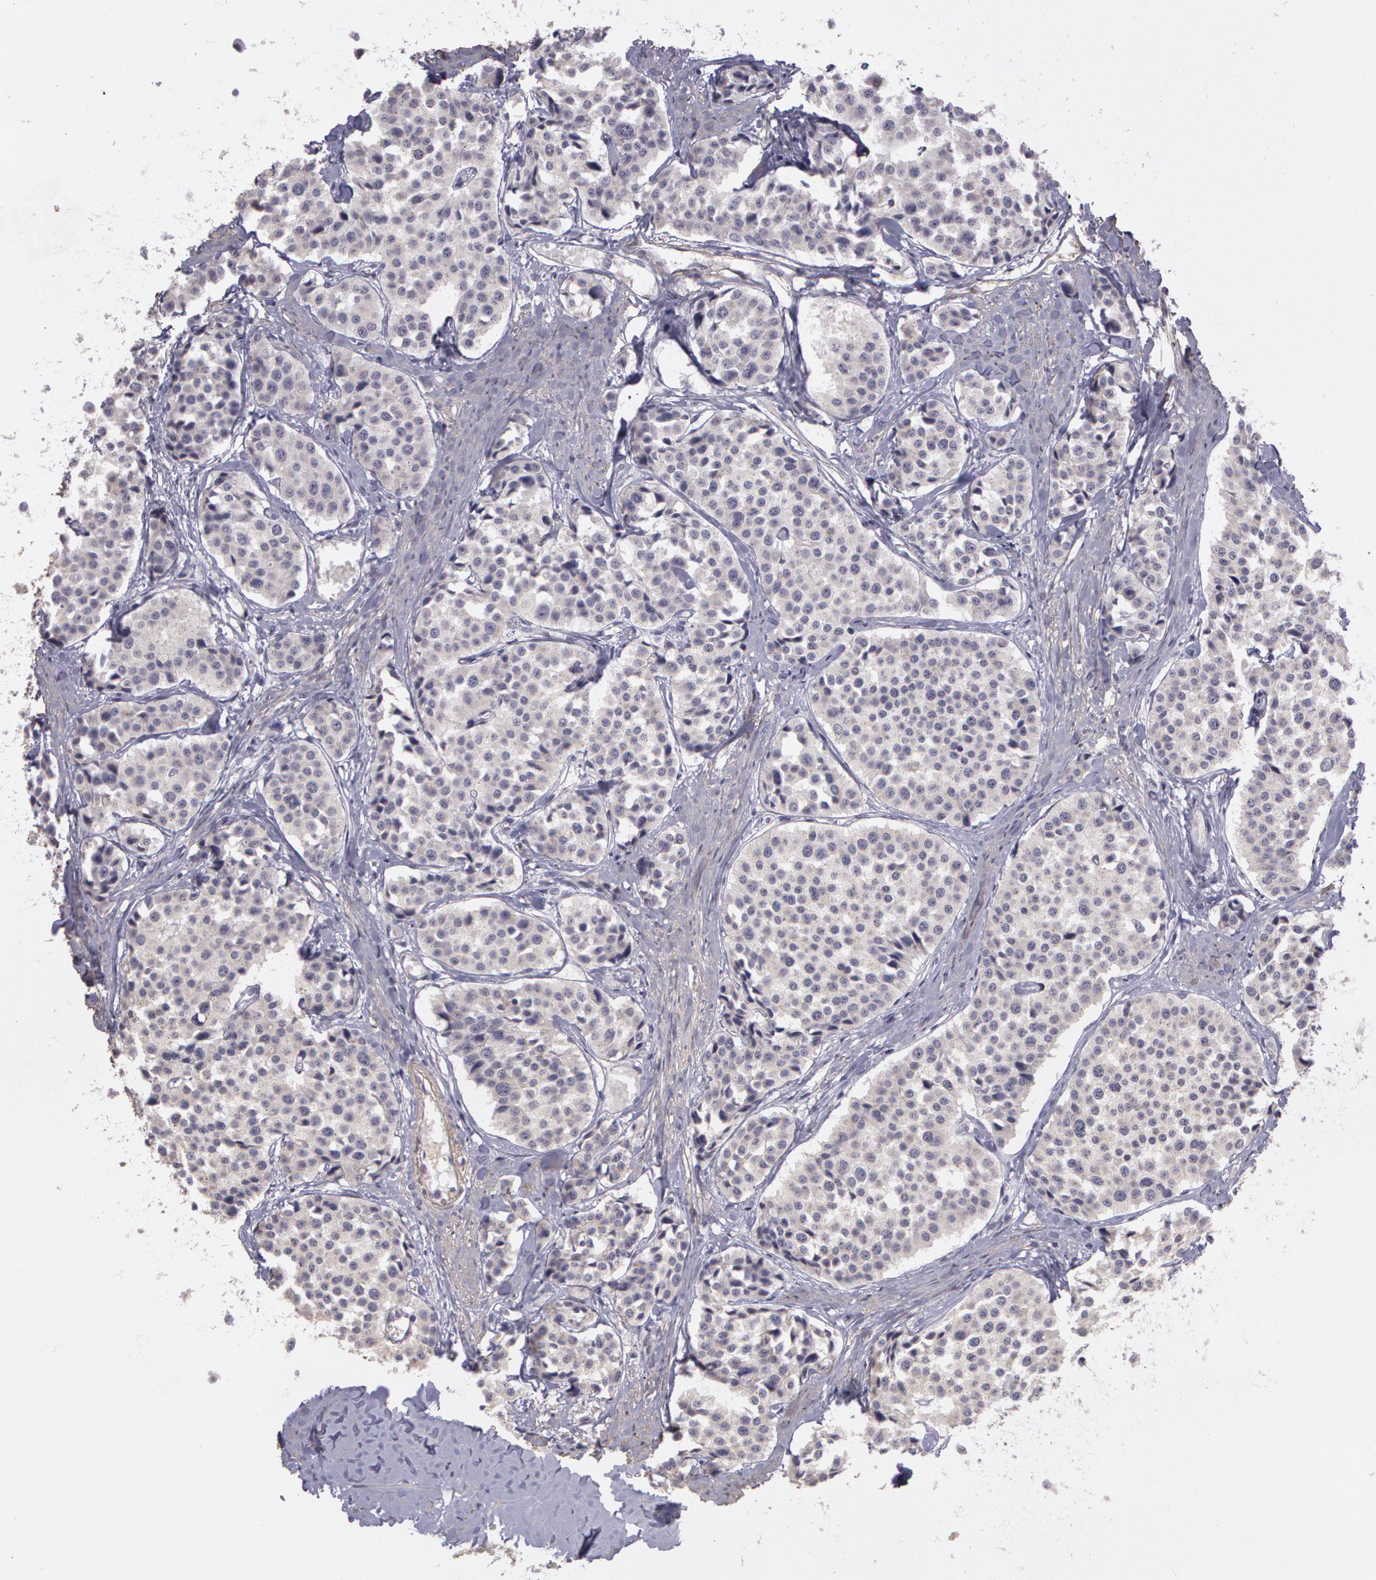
{"staining": {"intensity": "negative", "quantity": "none", "location": "none"}, "tissue": "carcinoid", "cell_type": "Tumor cells", "image_type": "cancer", "snomed": [{"axis": "morphology", "description": "Carcinoid, malignant, NOS"}, {"axis": "topography", "description": "Small intestine"}], "caption": "Image shows no significant protein positivity in tumor cells of malignant carcinoid.", "gene": "G2E3", "patient": {"sex": "male", "age": 60}}